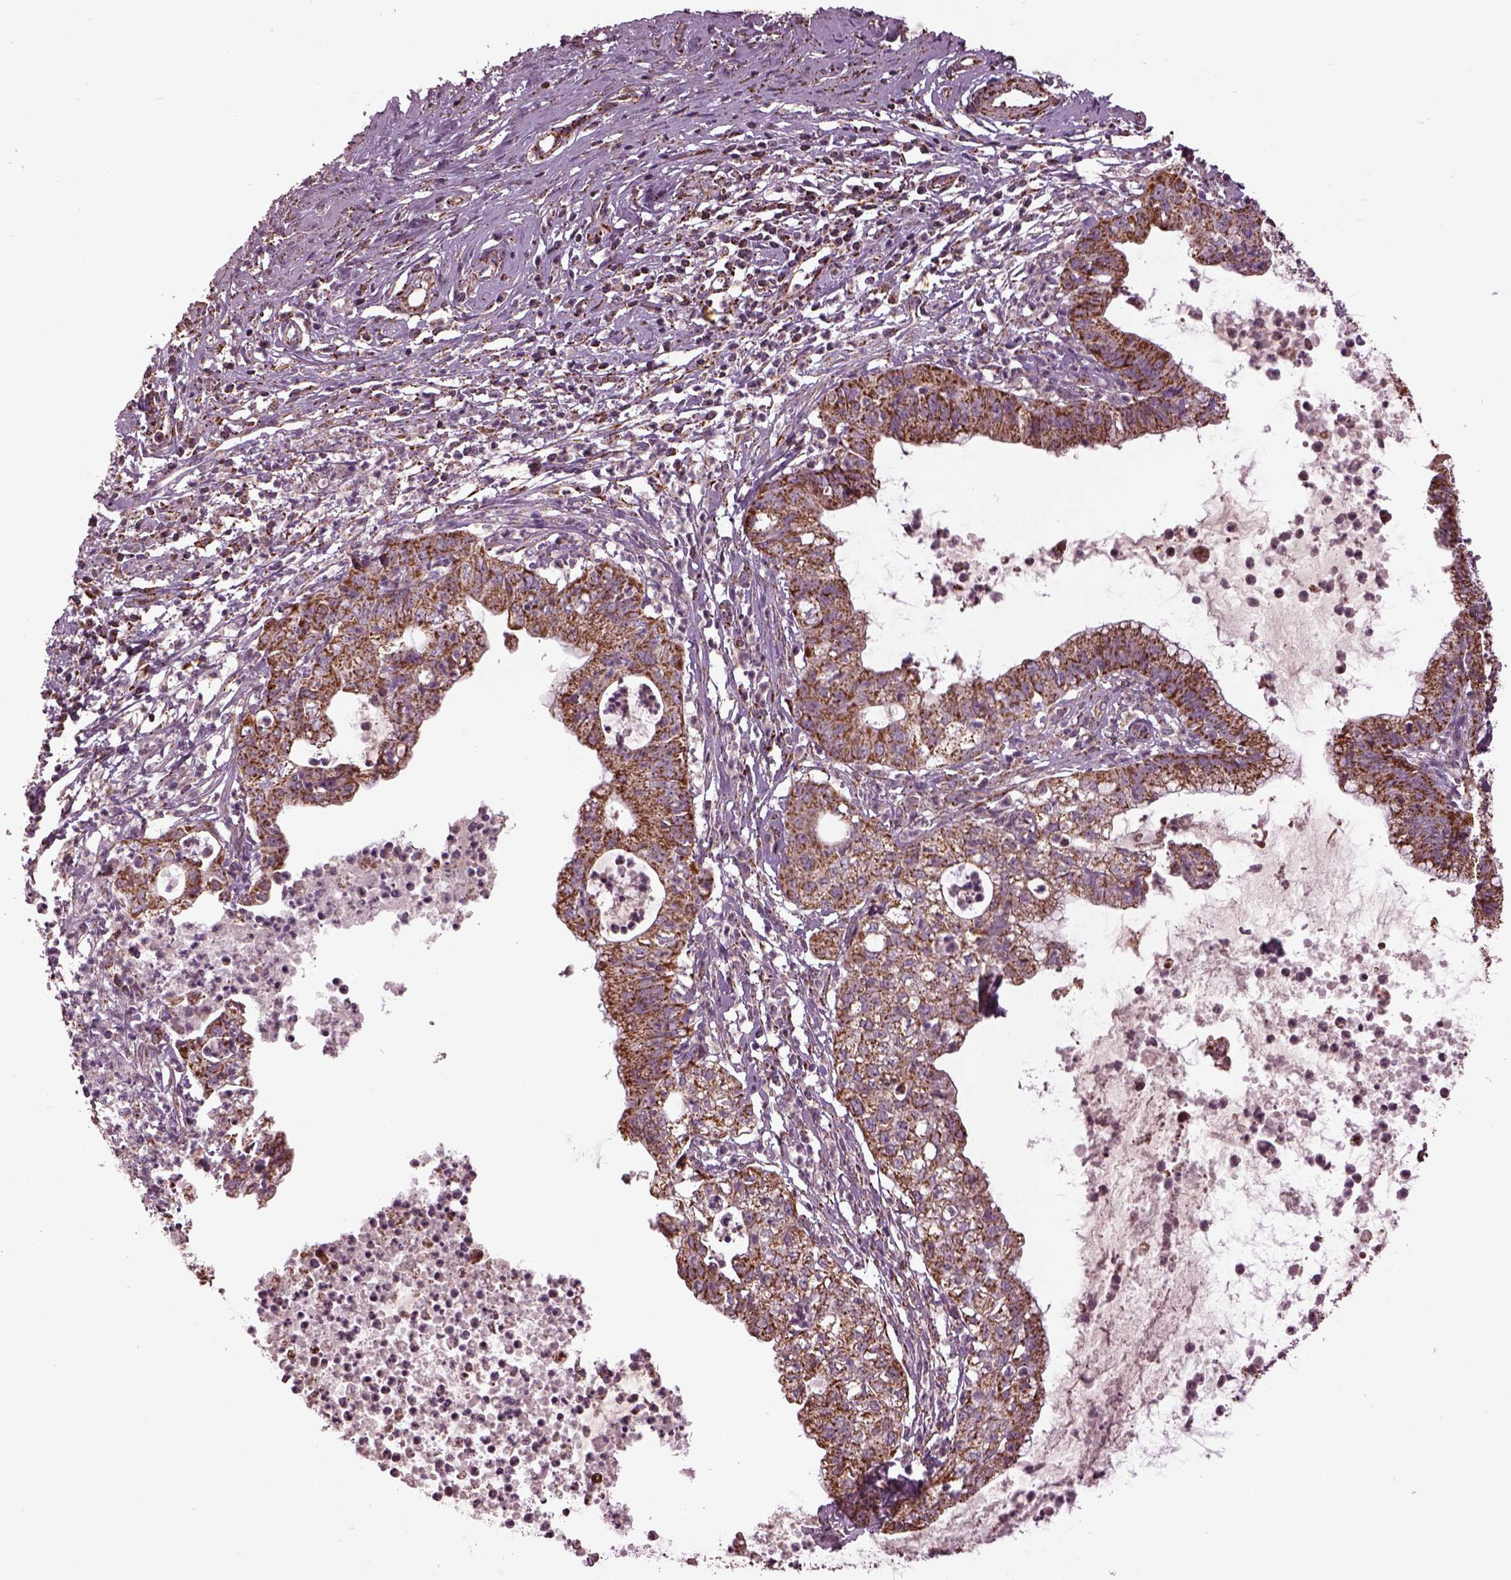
{"staining": {"intensity": "moderate", "quantity": "25%-75%", "location": "cytoplasmic/membranous"}, "tissue": "cervical cancer", "cell_type": "Tumor cells", "image_type": "cancer", "snomed": [{"axis": "morphology", "description": "Normal tissue, NOS"}, {"axis": "morphology", "description": "Adenocarcinoma, NOS"}, {"axis": "topography", "description": "Cervix"}], "caption": "Moderate cytoplasmic/membranous protein expression is identified in approximately 25%-75% of tumor cells in cervical adenocarcinoma. (DAB = brown stain, brightfield microscopy at high magnification).", "gene": "TMEM254", "patient": {"sex": "female", "age": 38}}